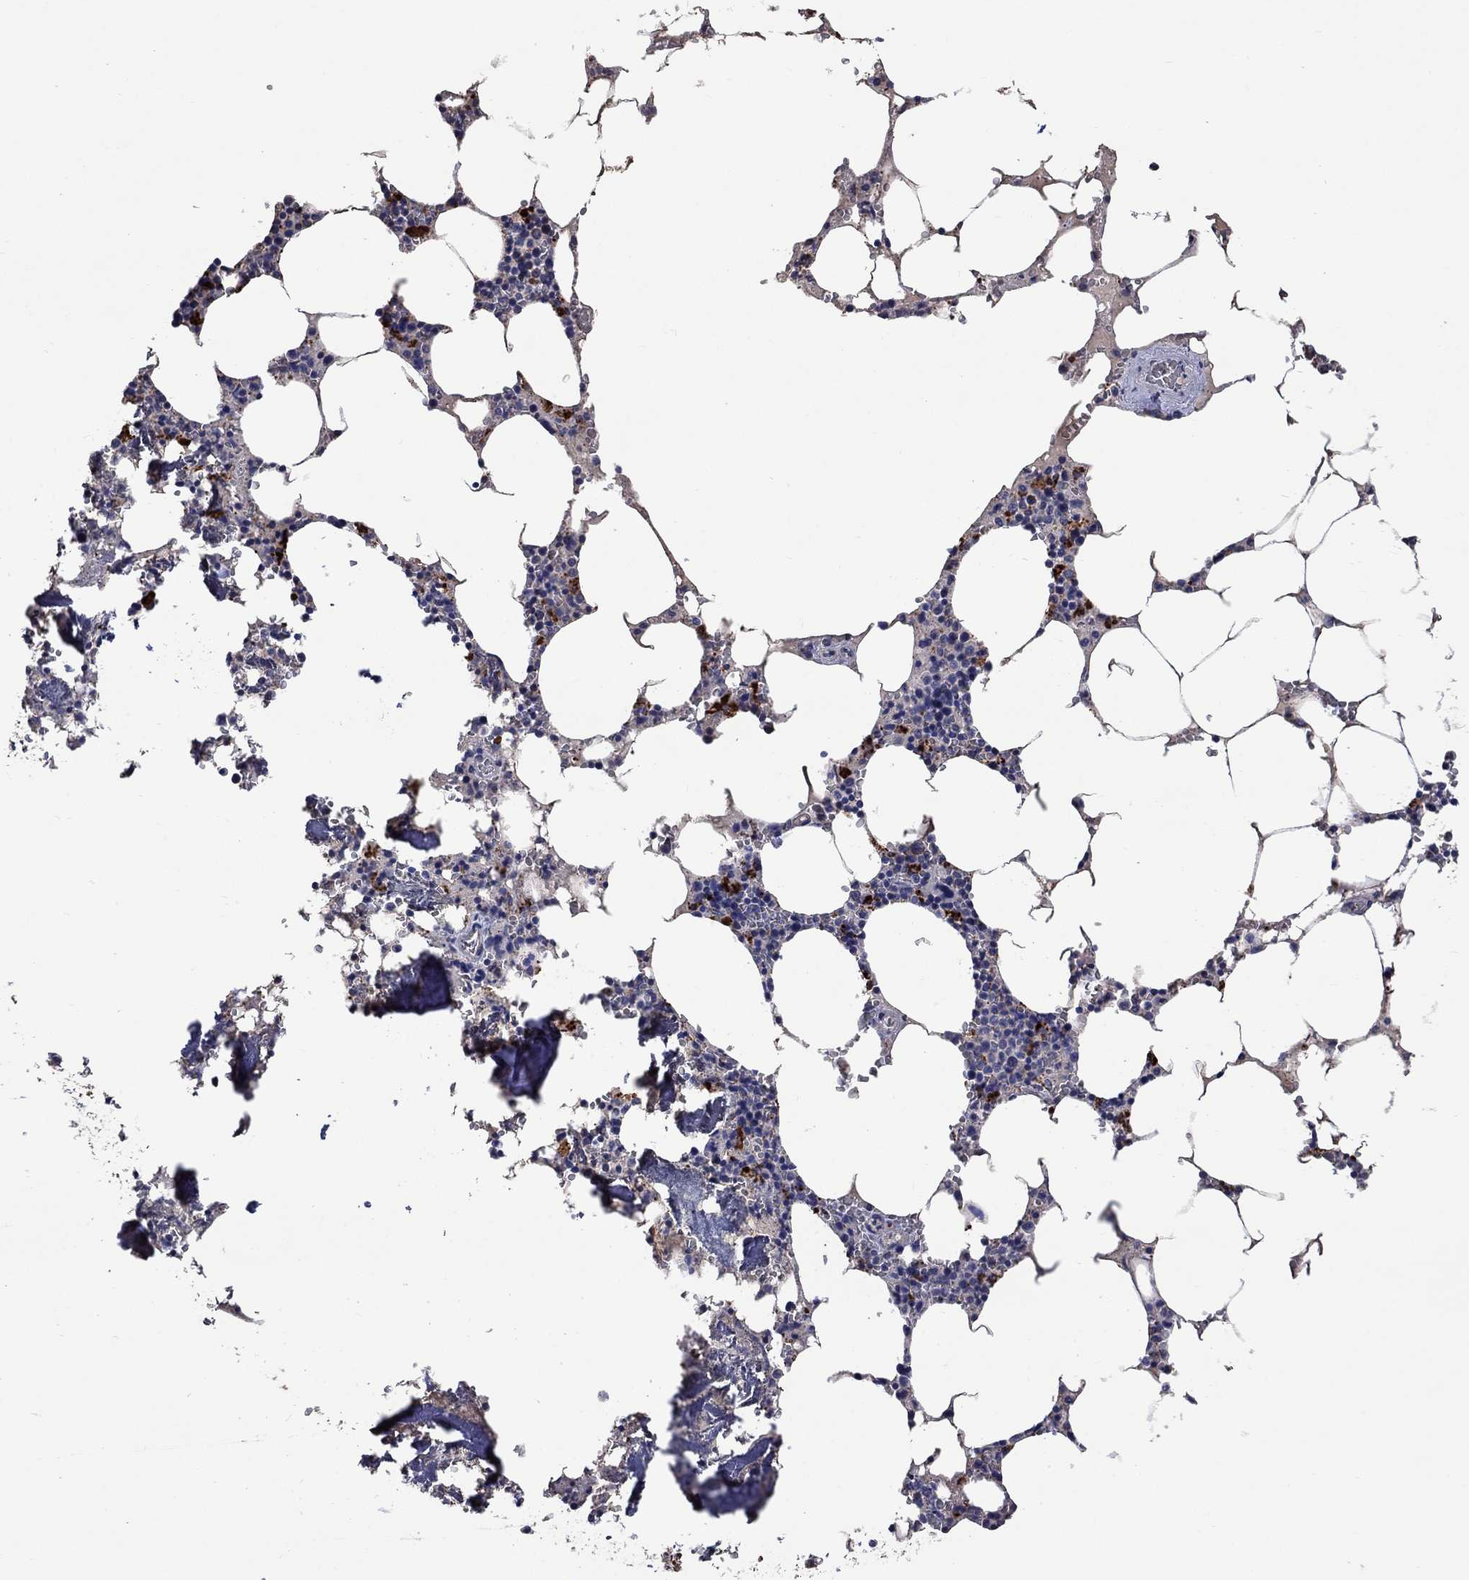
{"staining": {"intensity": "strong", "quantity": "<25%", "location": "cytoplasmic/membranous"}, "tissue": "bone marrow", "cell_type": "Hematopoietic cells", "image_type": "normal", "snomed": [{"axis": "morphology", "description": "Normal tissue, NOS"}, {"axis": "topography", "description": "Bone marrow"}], "caption": "This image exhibits IHC staining of unremarkable bone marrow, with medium strong cytoplasmic/membranous positivity in about <25% of hematopoietic cells.", "gene": "CTSB", "patient": {"sex": "female", "age": 64}}